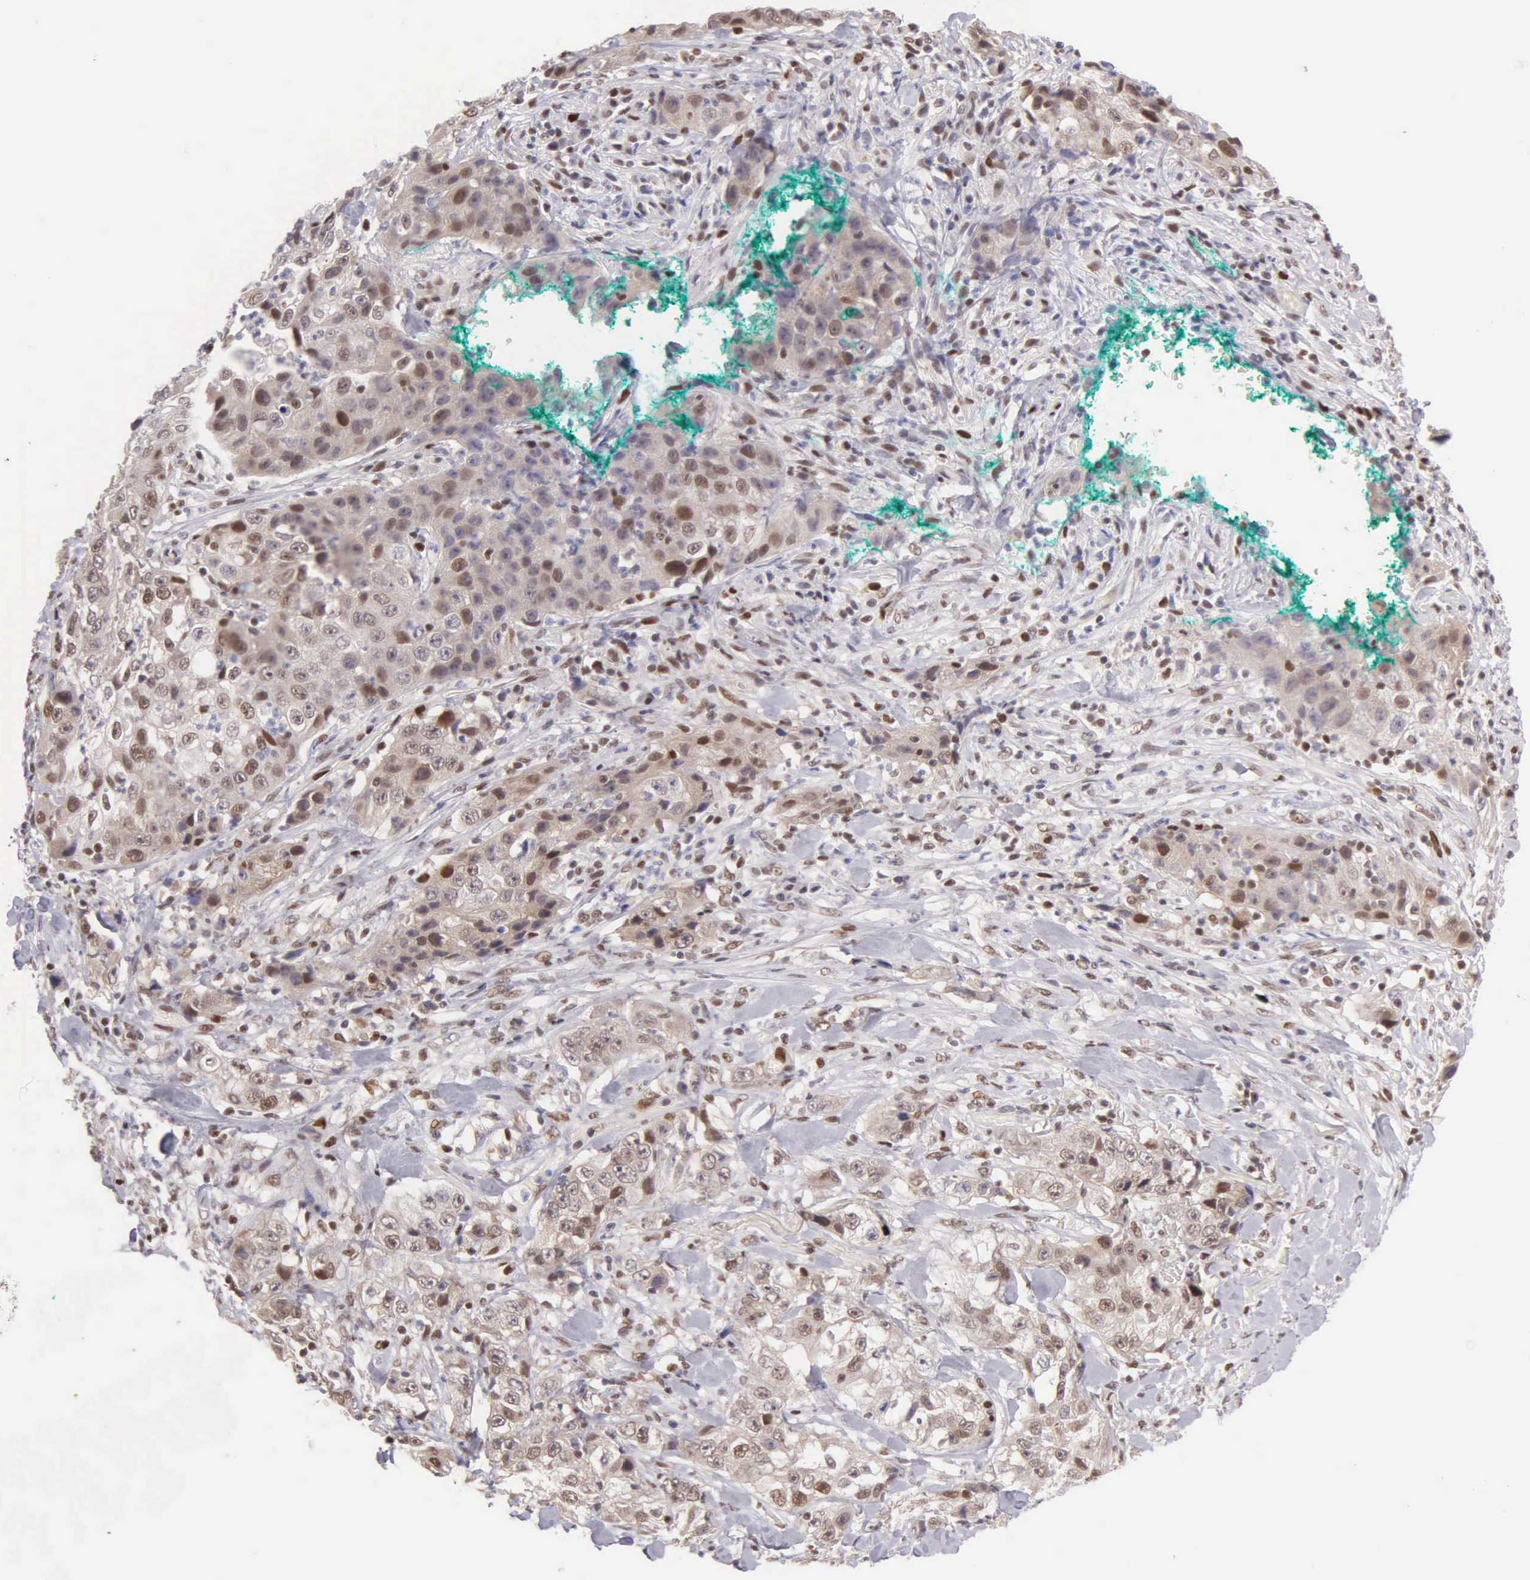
{"staining": {"intensity": "moderate", "quantity": "25%-75%", "location": "cytoplasmic/membranous,nuclear"}, "tissue": "lung cancer", "cell_type": "Tumor cells", "image_type": "cancer", "snomed": [{"axis": "morphology", "description": "Squamous cell carcinoma, NOS"}, {"axis": "topography", "description": "Lung"}], "caption": "Moderate cytoplasmic/membranous and nuclear expression for a protein is appreciated in about 25%-75% of tumor cells of lung cancer (squamous cell carcinoma) using immunohistochemistry.", "gene": "UBR7", "patient": {"sex": "male", "age": 64}}